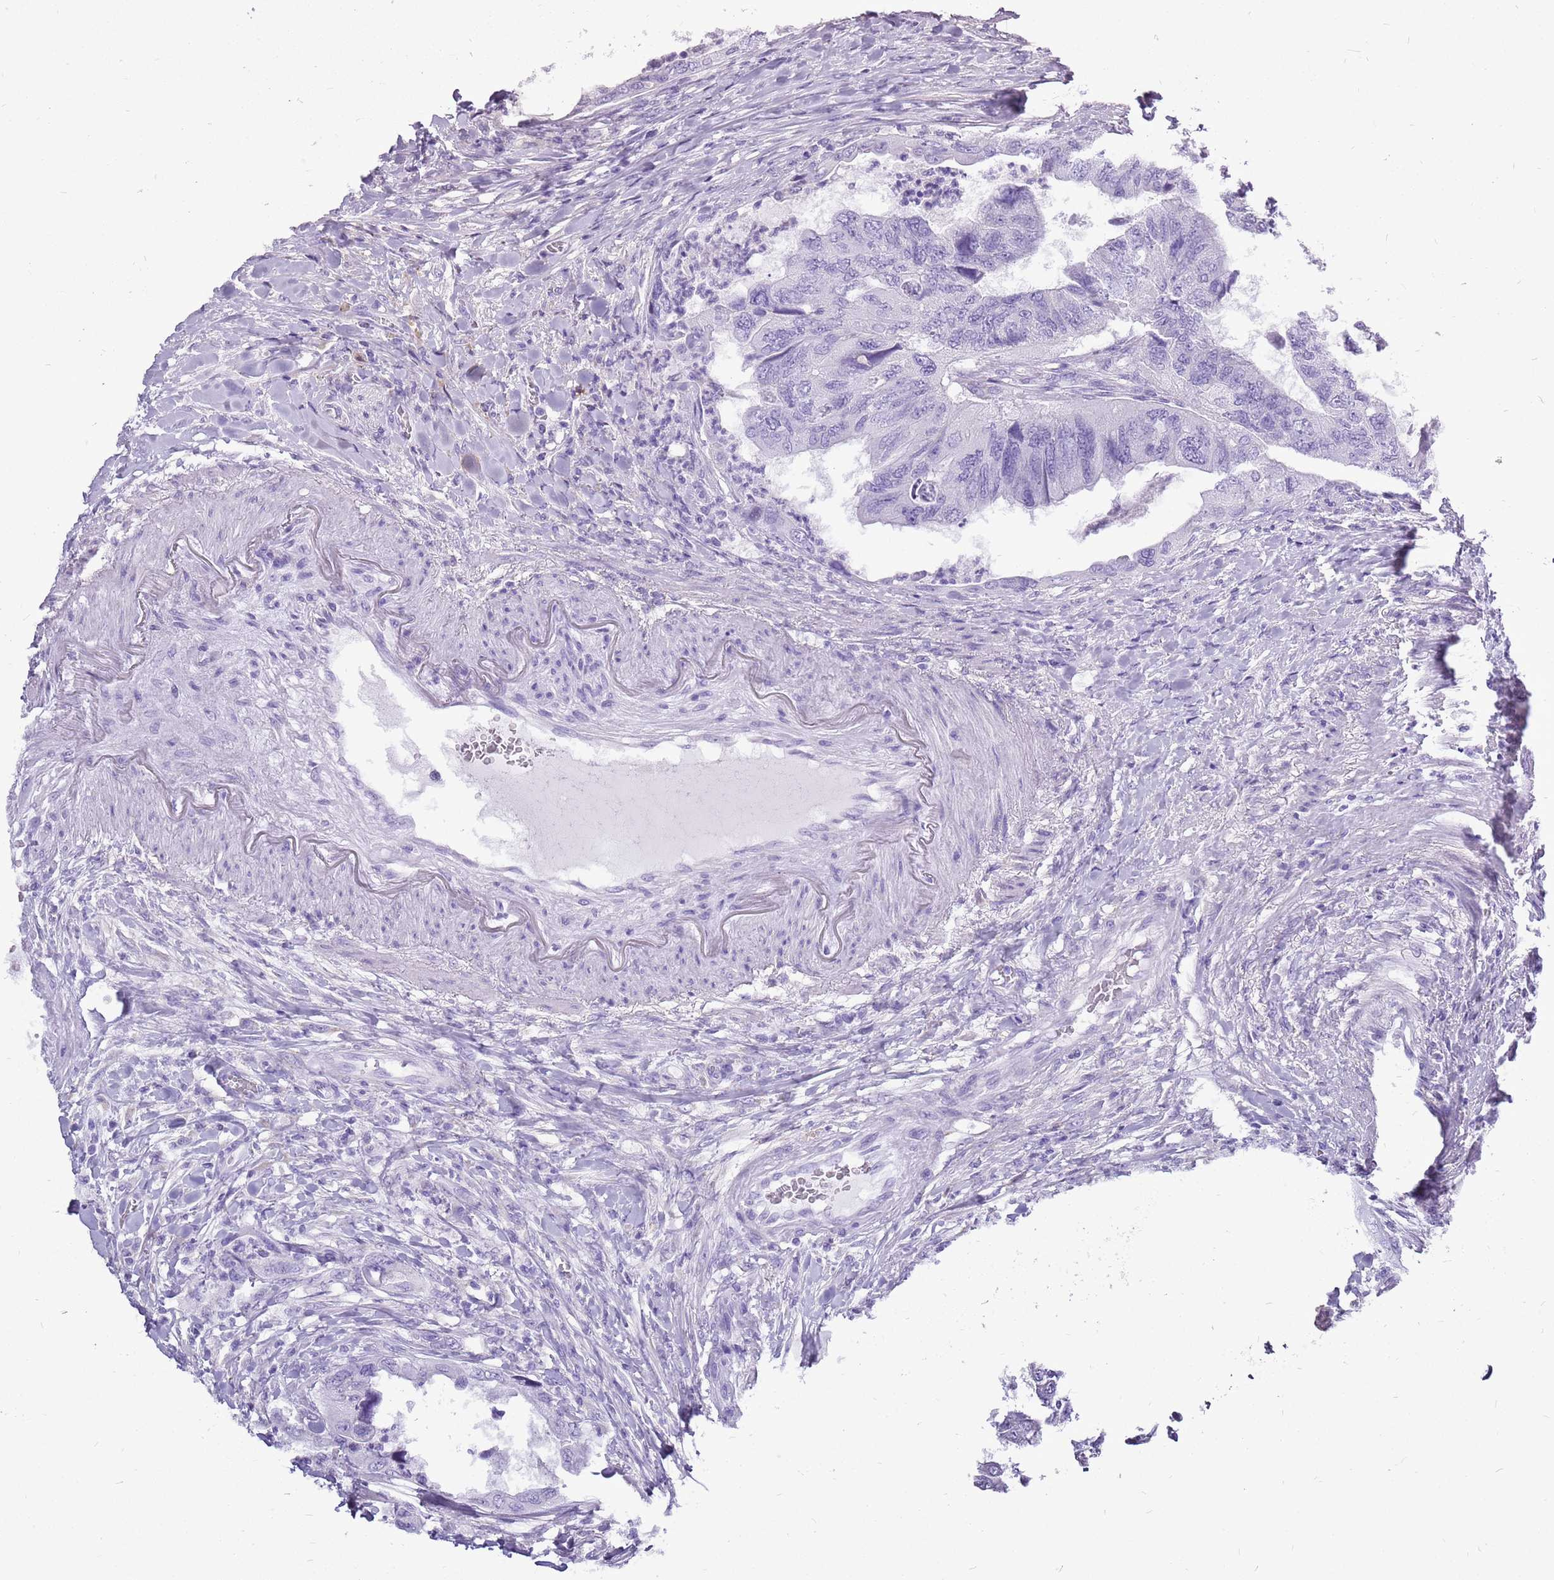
{"staining": {"intensity": "negative", "quantity": "none", "location": "none"}, "tissue": "colorectal cancer", "cell_type": "Tumor cells", "image_type": "cancer", "snomed": [{"axis": "morphology", "description": "Adenocarcinoma, NOS"}, {"axis": "topography", "description": "Rectum"}], "caption": "A micrograph of colorectal cancer (adenocarcinoma) stained for a protein exhibits no brown staining in tumor cells.", "gene": "ACSS3", "patient": {"sex": "male", "age": 63}}